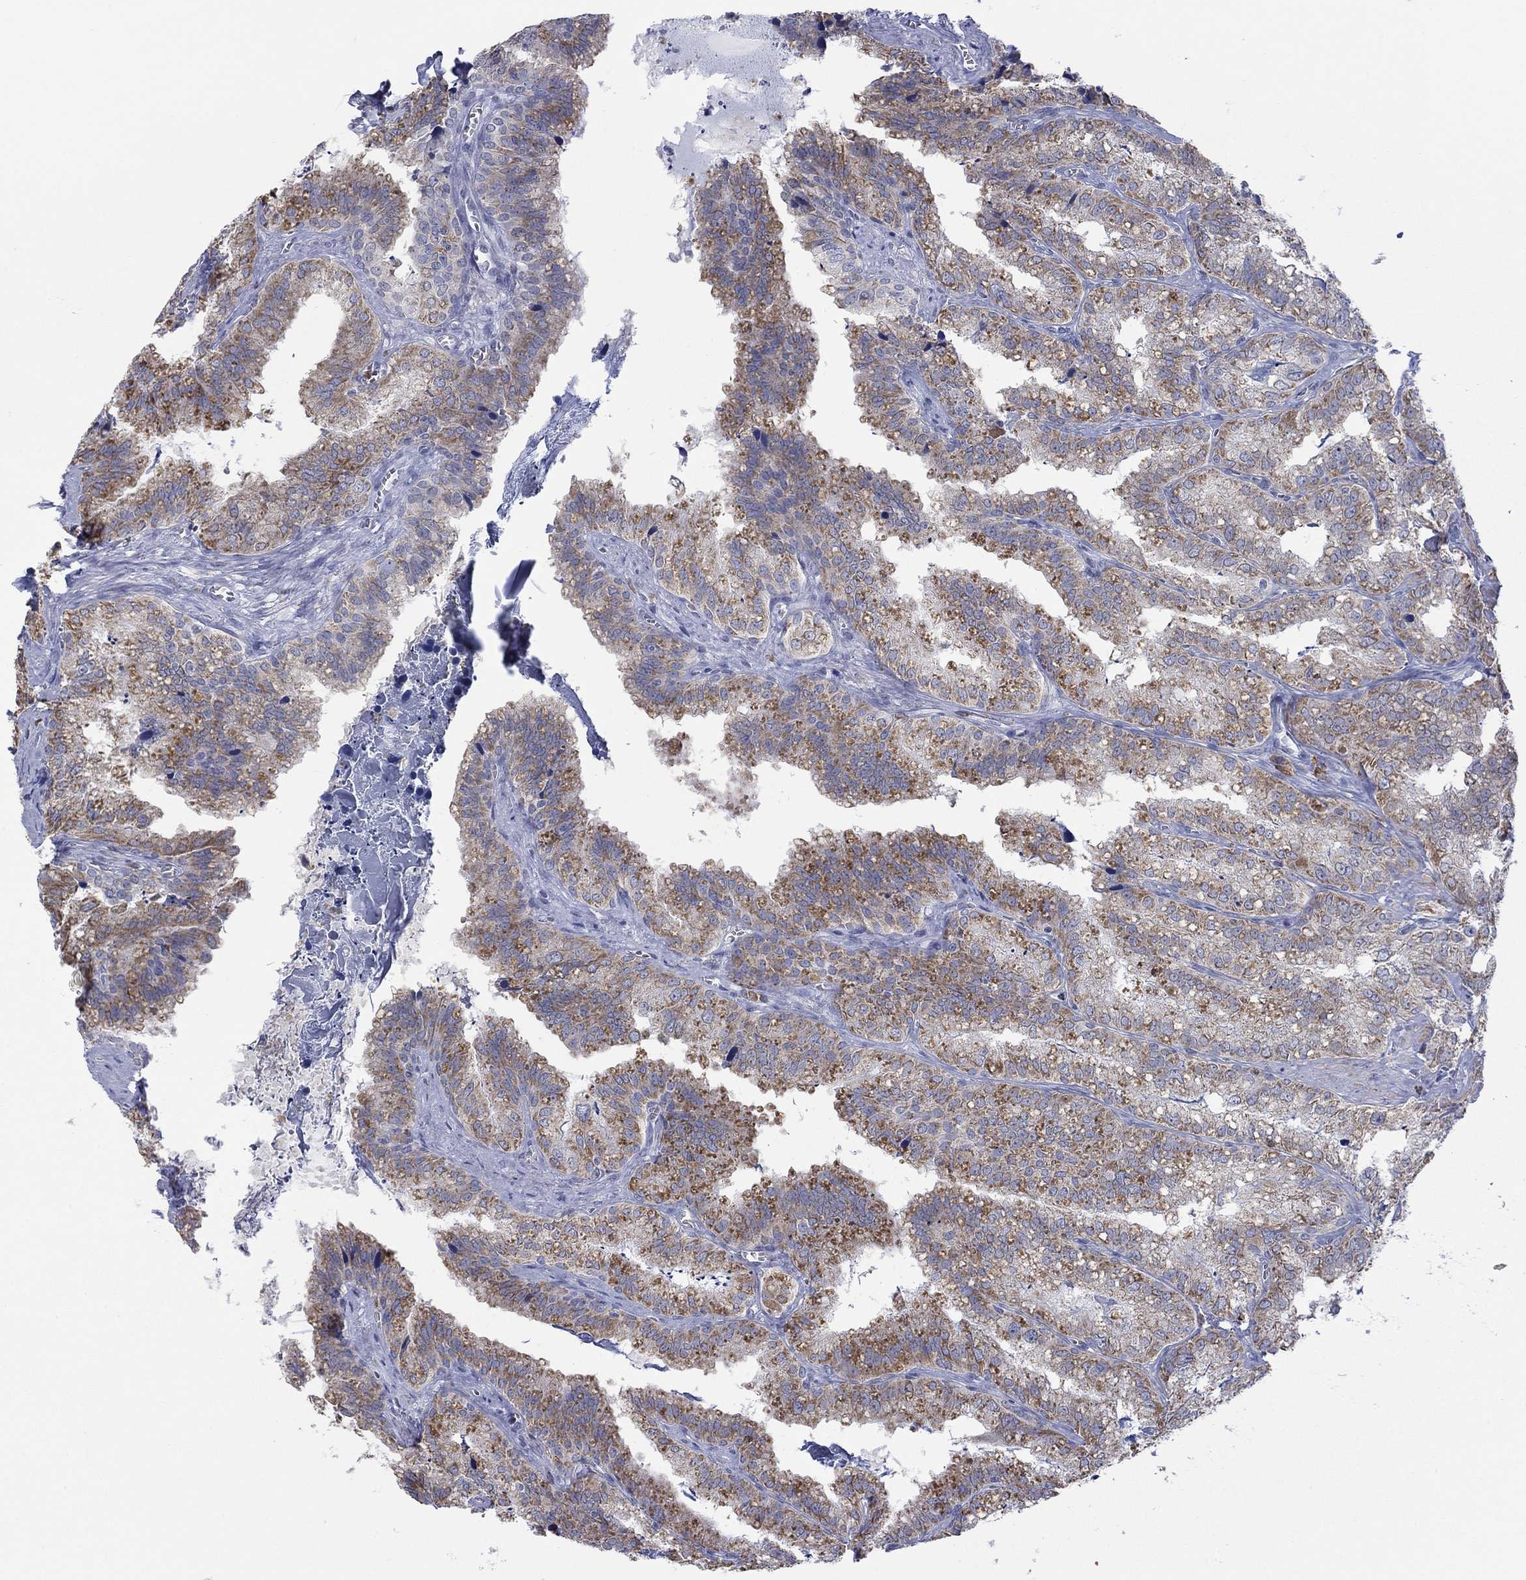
{"staining": {"intensity": "moderate", "quantity": "25%-75%", "location": "cytoplasmic/membranous"}, "tissue": "seminal vesicle", "cell_type": "Glandular cells", "image_type": "normal", "snomed": [{"axis": "morphology", "description": "Normal tissue, NOS"}, {"axis": "topography", "description": "Seminal veicle"}], "caption": "This micrograph demonstrates immunohistochemistry (IHC) staining of benign seminal vesicle, with medium moderate cytoplasmic/membranous positivity in approximately 25%-75% of glandular cells.", "gene": "MTRFR", "patient": {"sex": "male", "age": 57}}